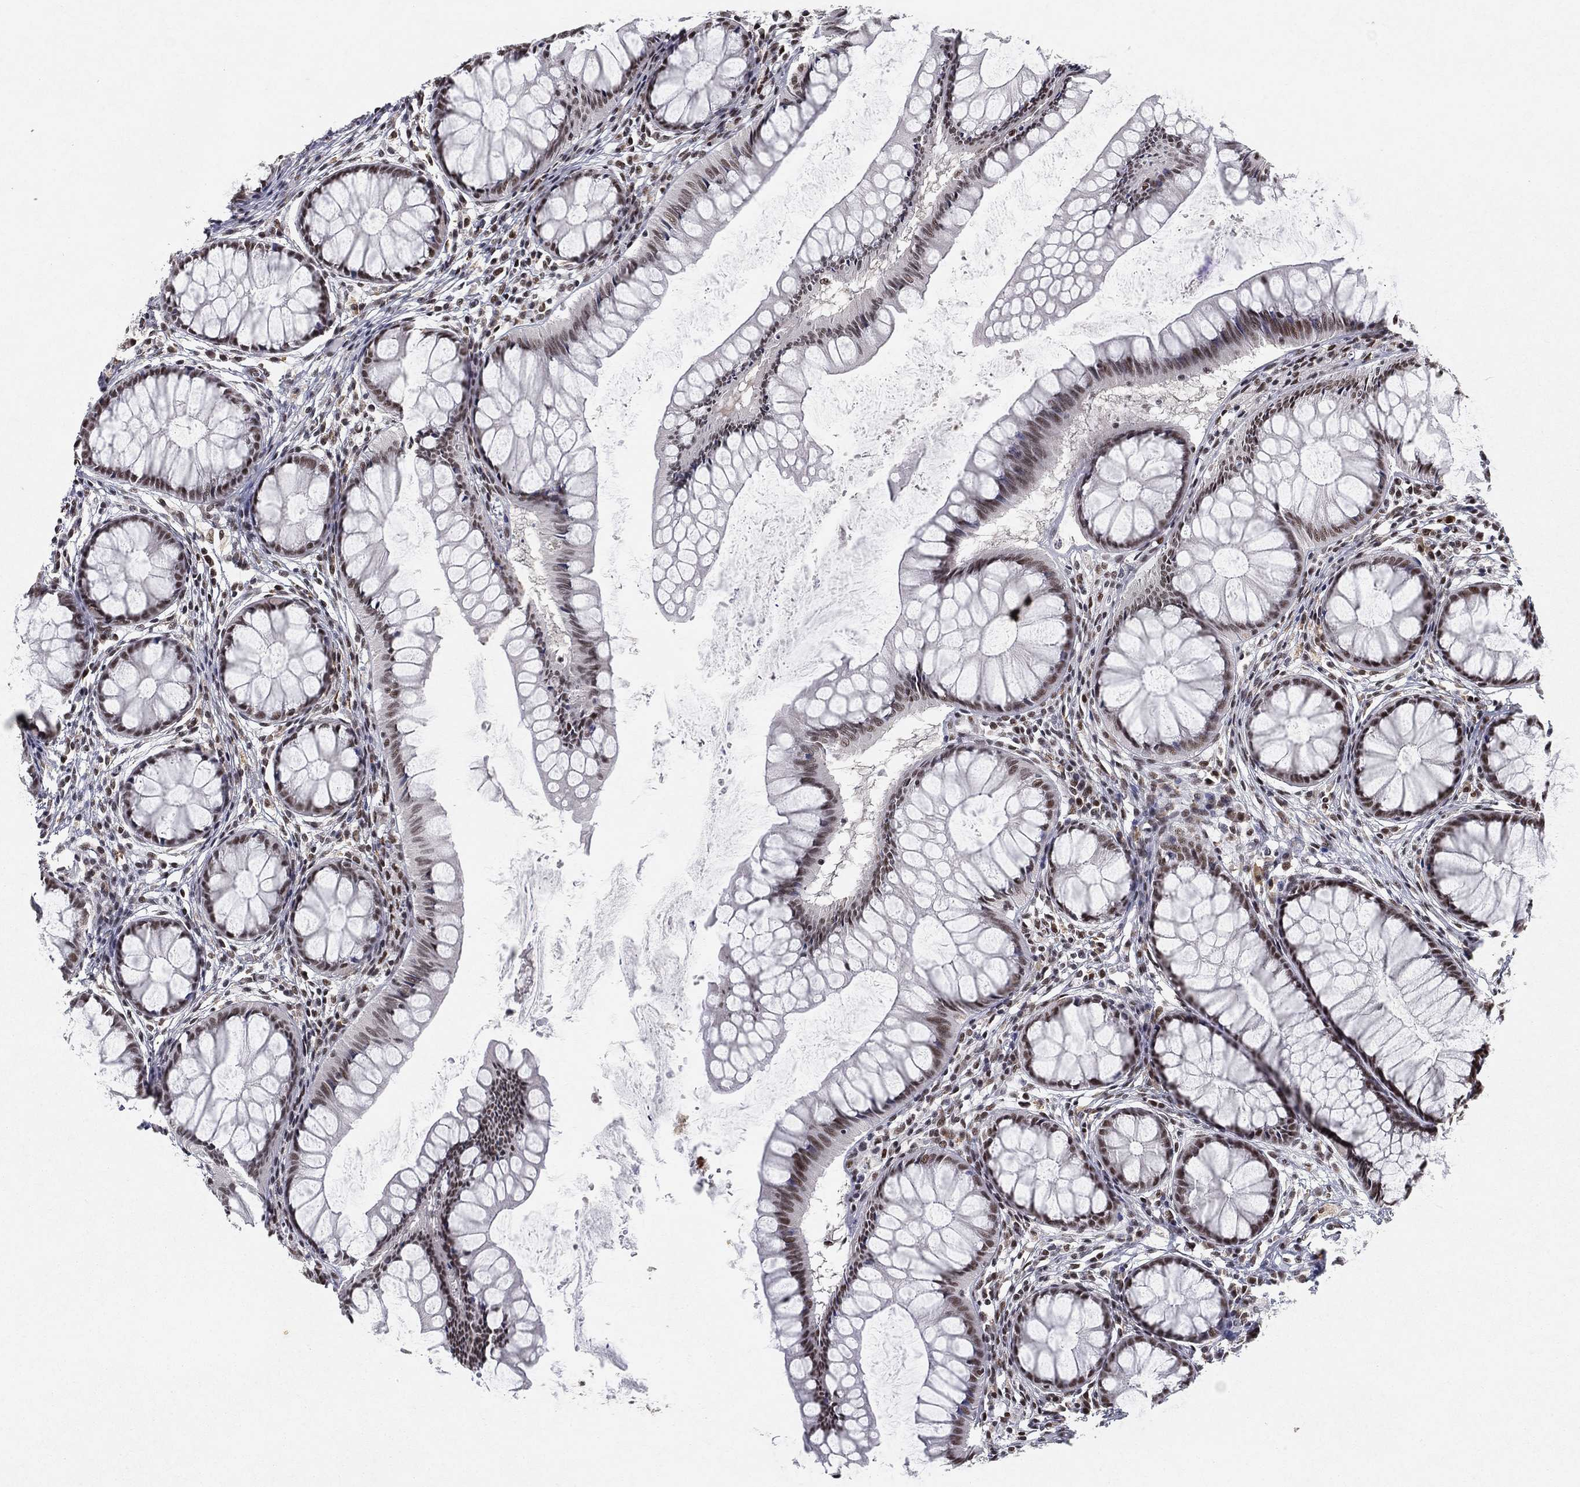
{"staining": {"intensity": "moderate", "quantity": "25%-75%", "location": "nuclear"}, "tissue": "colon", "cell_type": "Endothelial cells", "image_type": "normal", "snomed": [{"axis": "morphology", "description": "Normal tissue, NOS"}, {"axis": "topography", "description": "Colon"}], "caption": "Immunohistochemistry (IHC) histopathology image of normal colon: human colon stained using IHC shows medium levels of moderate protein expression localized specifically in the nuclear of endothelial cells, appearing as a nuclear brown color.", "gene": "DDX27", "patient": {"sex": "female", "age": 65}}